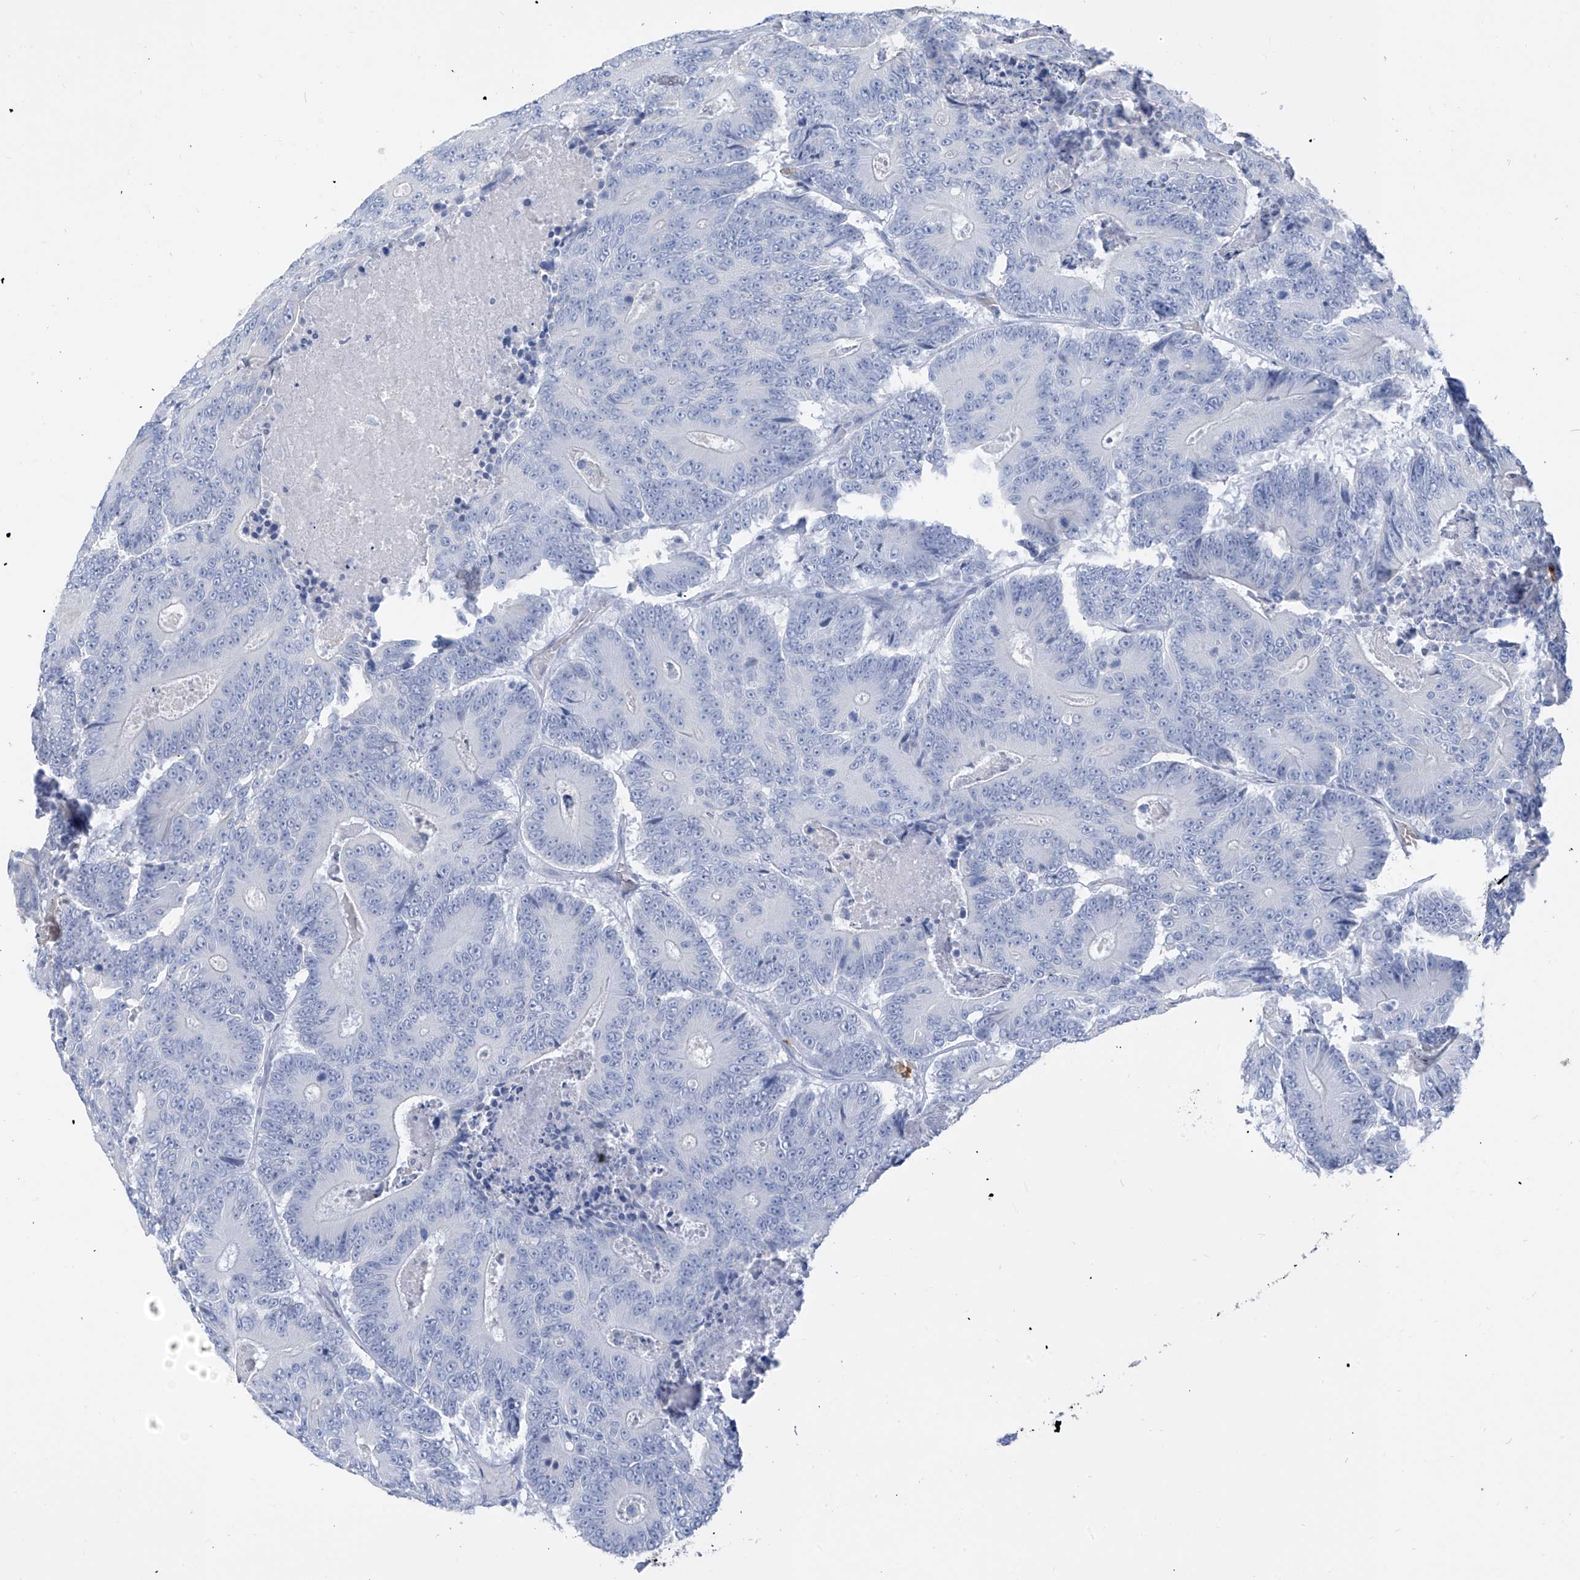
{"staining": {"intensity": "negative", "quantity": "none", "location": "none"}, "tissue": "colorectal cancer", "cell_type": "Tumor cells", "image_type": "cancer", "snomed": [{"axis": "morphology", "description": "Adenocarcinoma, NOS"}, {"axis": "topography", "description": "Colon"}], "caption": "Image shows no protein staining in tumor cells of adenocarcinoma (colorectal) tissue.", "gene": "PAFAH1B3", "patient": {"sex": "male", "age": 83}}